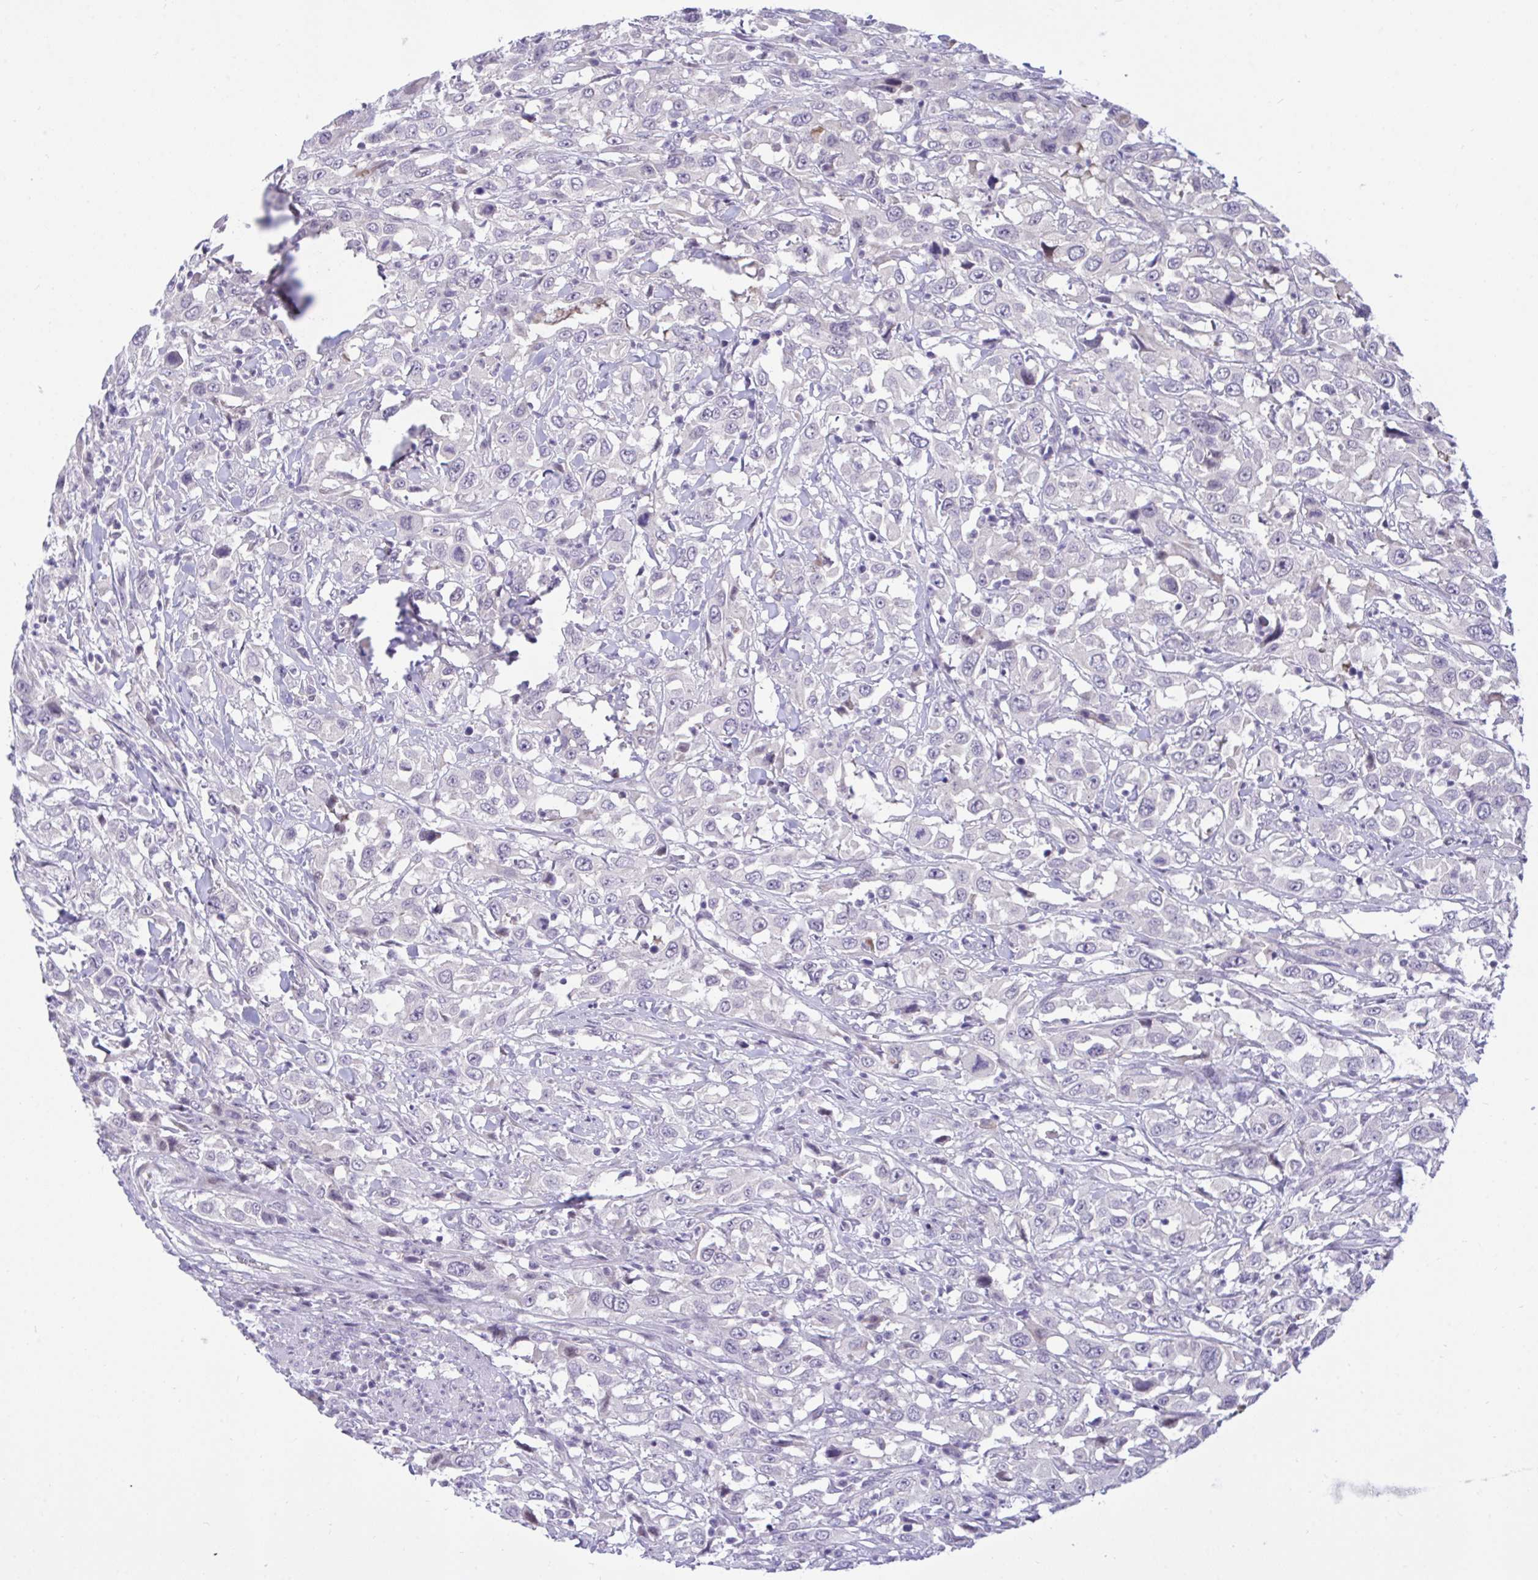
{"staining": {"intensity": "negative", "quantity": "none", "location": "none"}, "tissue": "urothelial cancer", "cell_type": "Tumor cells", "image_type": "cancer", "snomed": [{"axis": "morphology", "description": "Urothelial carcinoma, High grade"}, {"axis": "topography", "description": "Urinary bladder"}], "caption": "This micrograph is of urothelial cancer stained with IHC to label a protein in brown with the nuclei are counter-stained blue. There is no positivity in tumor cells.", "gene": "EPOP", "patient": {"sex": "male", "age": 61}}